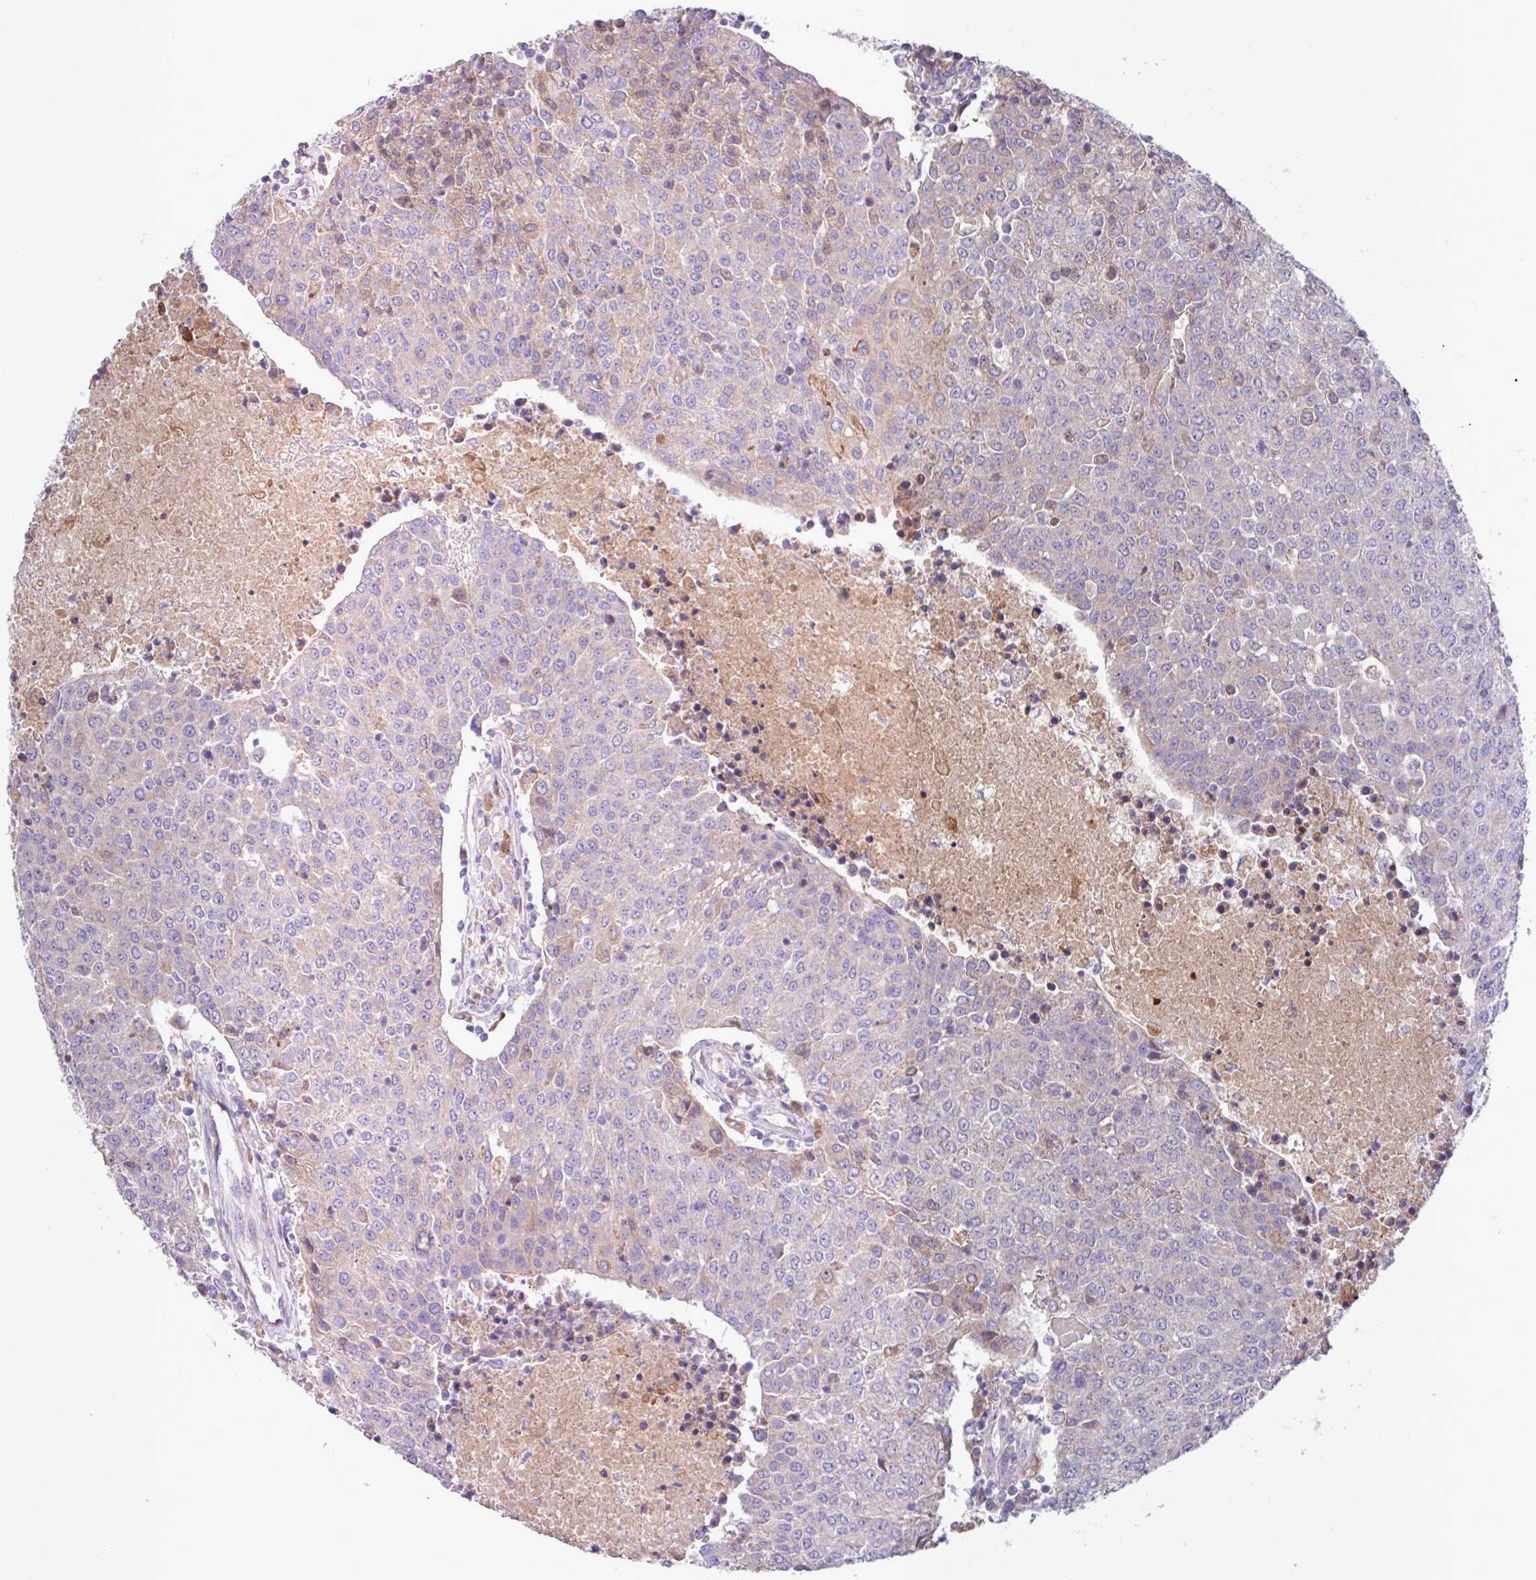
{"staining": {"intensity": "negative", "quantity": "none", "location": "none"}, "tissue": "urothelial cancer", "cell_type": "Tumor cells", "image_type": "cancer", "snomed": [{"axis": "morphology", "description": "Urothelial carcinoma, High grade"}, {"axis": "topography", "description": "Urinary bladder"}], "caption": "Tumor cells show no significant protein positivity in high-grade urothelial carcinoma. The staining was performed using DAB (3,3'-diaminobenzidine) to visualize the protein expression in brown, while the nuclei were stained in blue with hematoxylin (Magnification: 20x).", "gene": "IQCJ", "patient": {"sex": "female", "age": 85}}